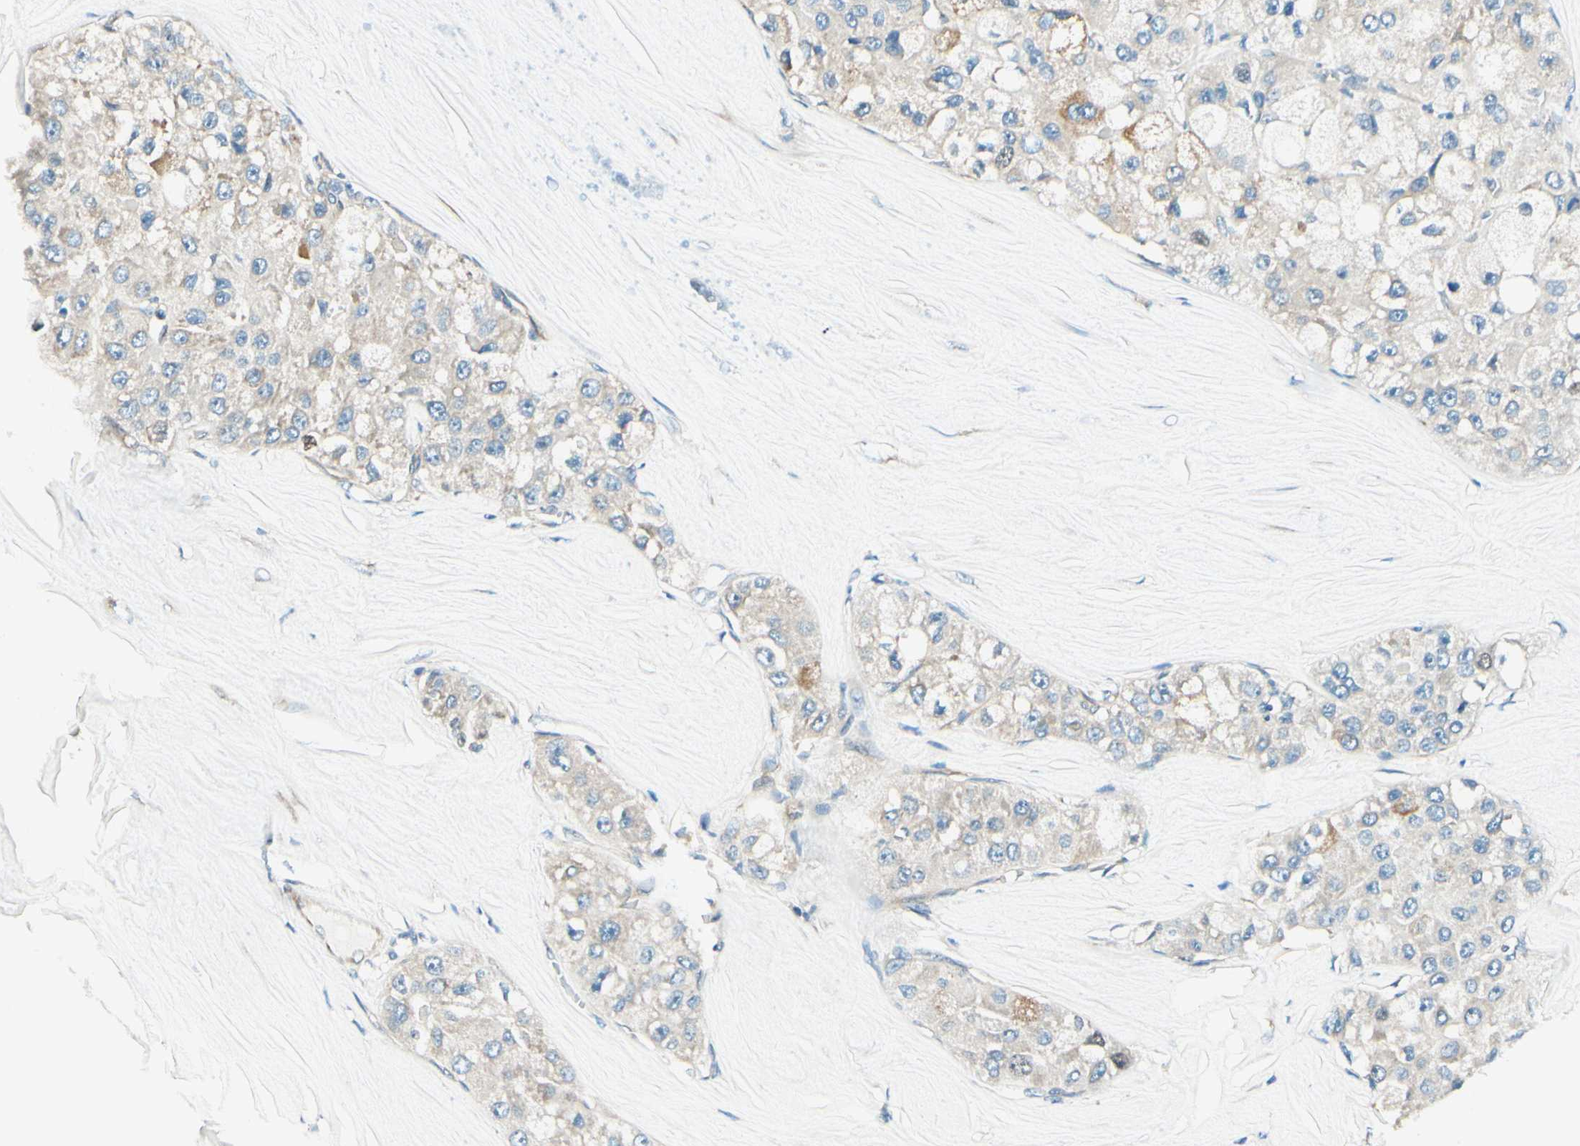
{"staining": {"intensity": "moderate", "quantity": "25%-75%", "location": "cytoplasmic/membranous"}, "tissue": "liver cancer", "cell_type": "Tumor cells", "image_type": "cancer", "snomed": [{"axis": "morphology", "description": "Carcinoma, Hepatocellular, NOS"}, {"axis": "topography", "description": "Liver"}], "caption": "There is medium levels of moderate cytoplasmic/membranous positivity in tumor cells of liver hepatocellular carcinoma, as demonstrated by immunohistochemical staining (brown color).", "gene": "TAOK2", "patient": {"sex": "male", "age": 80}}